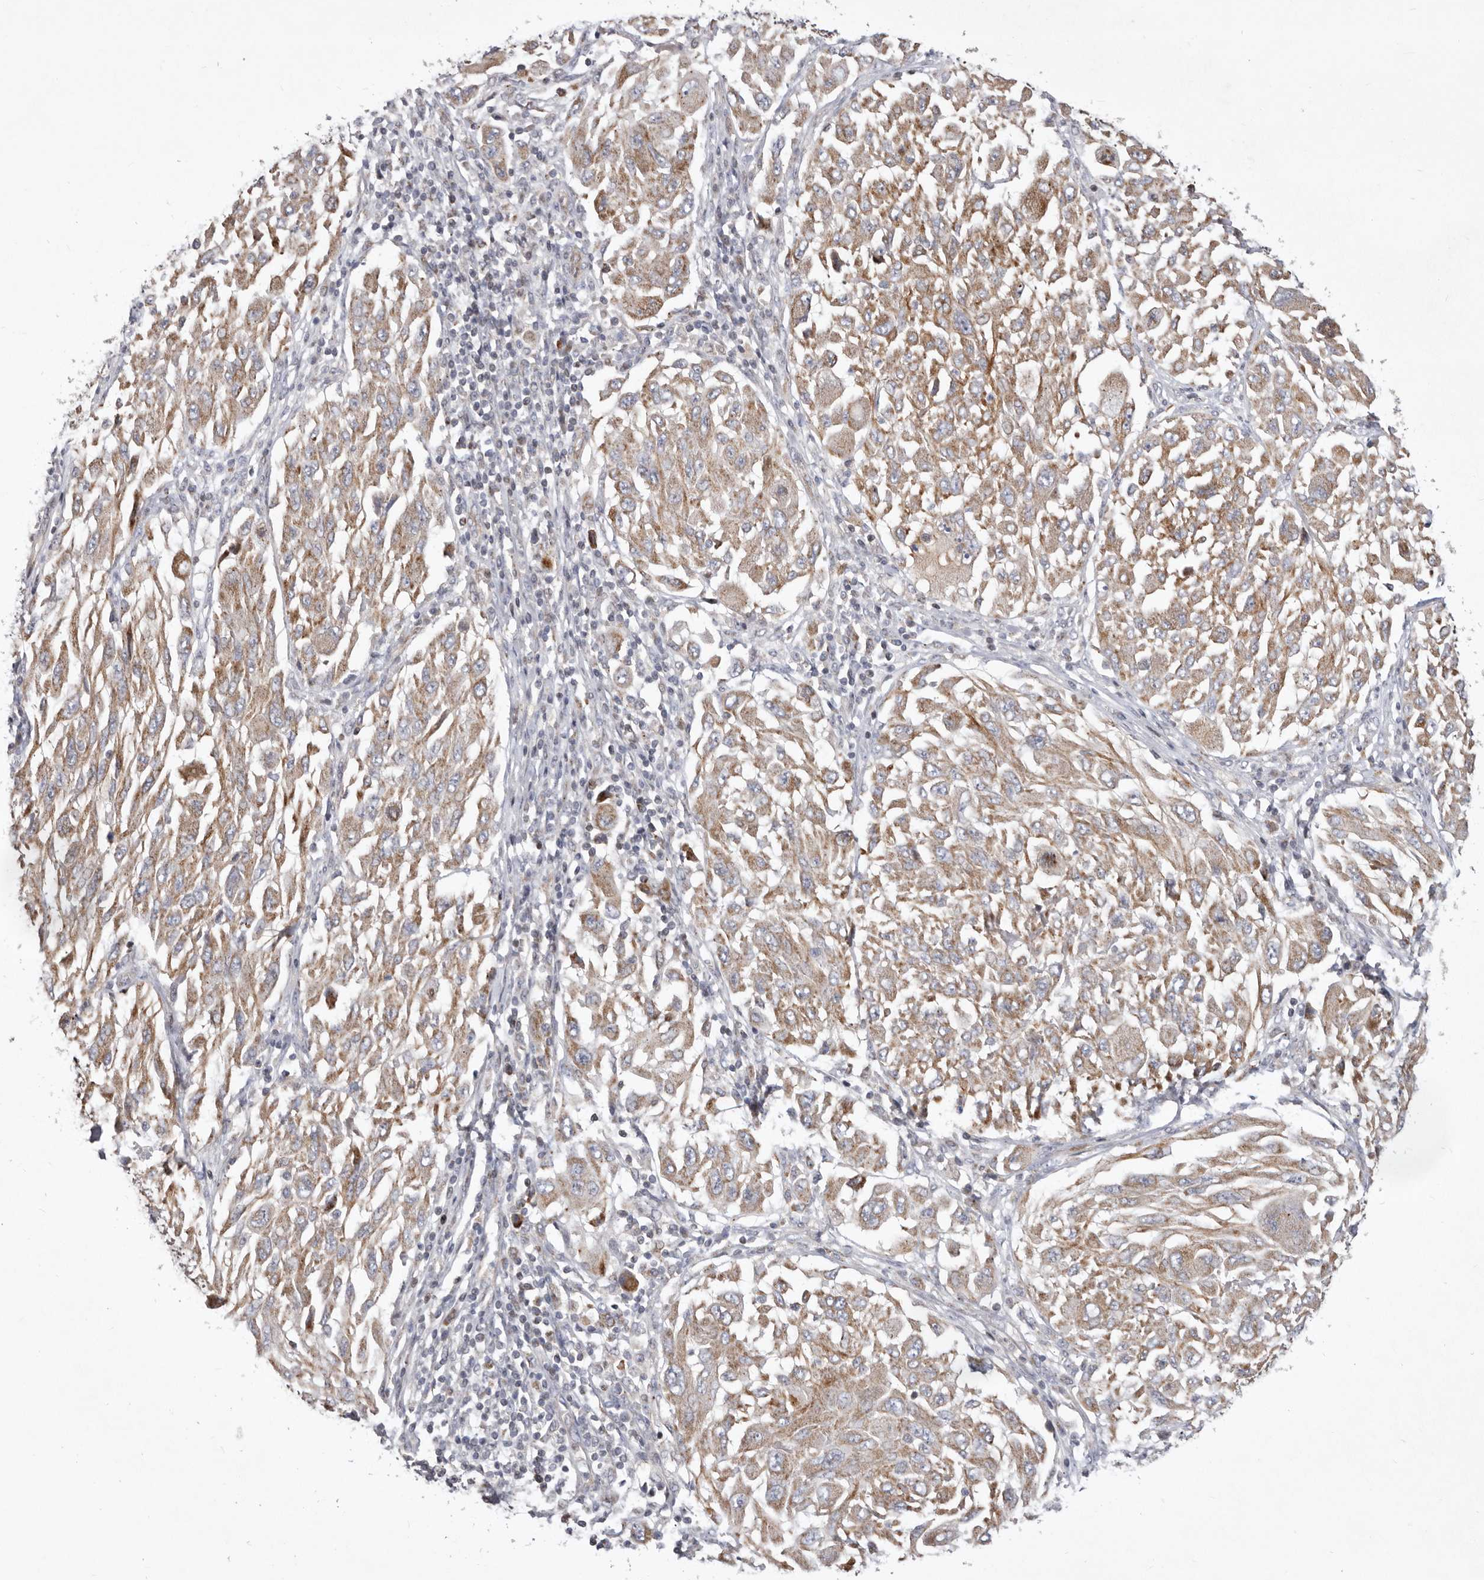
{"staining": {"intensity": "moderate", "quantity": ">75%", "location": "cytoplasmic/membranous"}, "tissue": "melanoma", "cell_type": "Tumor cells", "image_type": "cancer", "snomed": [{"axis": "morphology", "description": "Malignant melanoma, NOS"}, {"axis": "topography", "description": "Skin"}], "caption": "Malignant melanoma stained with a protein marker exhibits moderate staining in tumor cells.", "gene": "TIMM17B", "patient": {"sex": "female", "age": 91}}